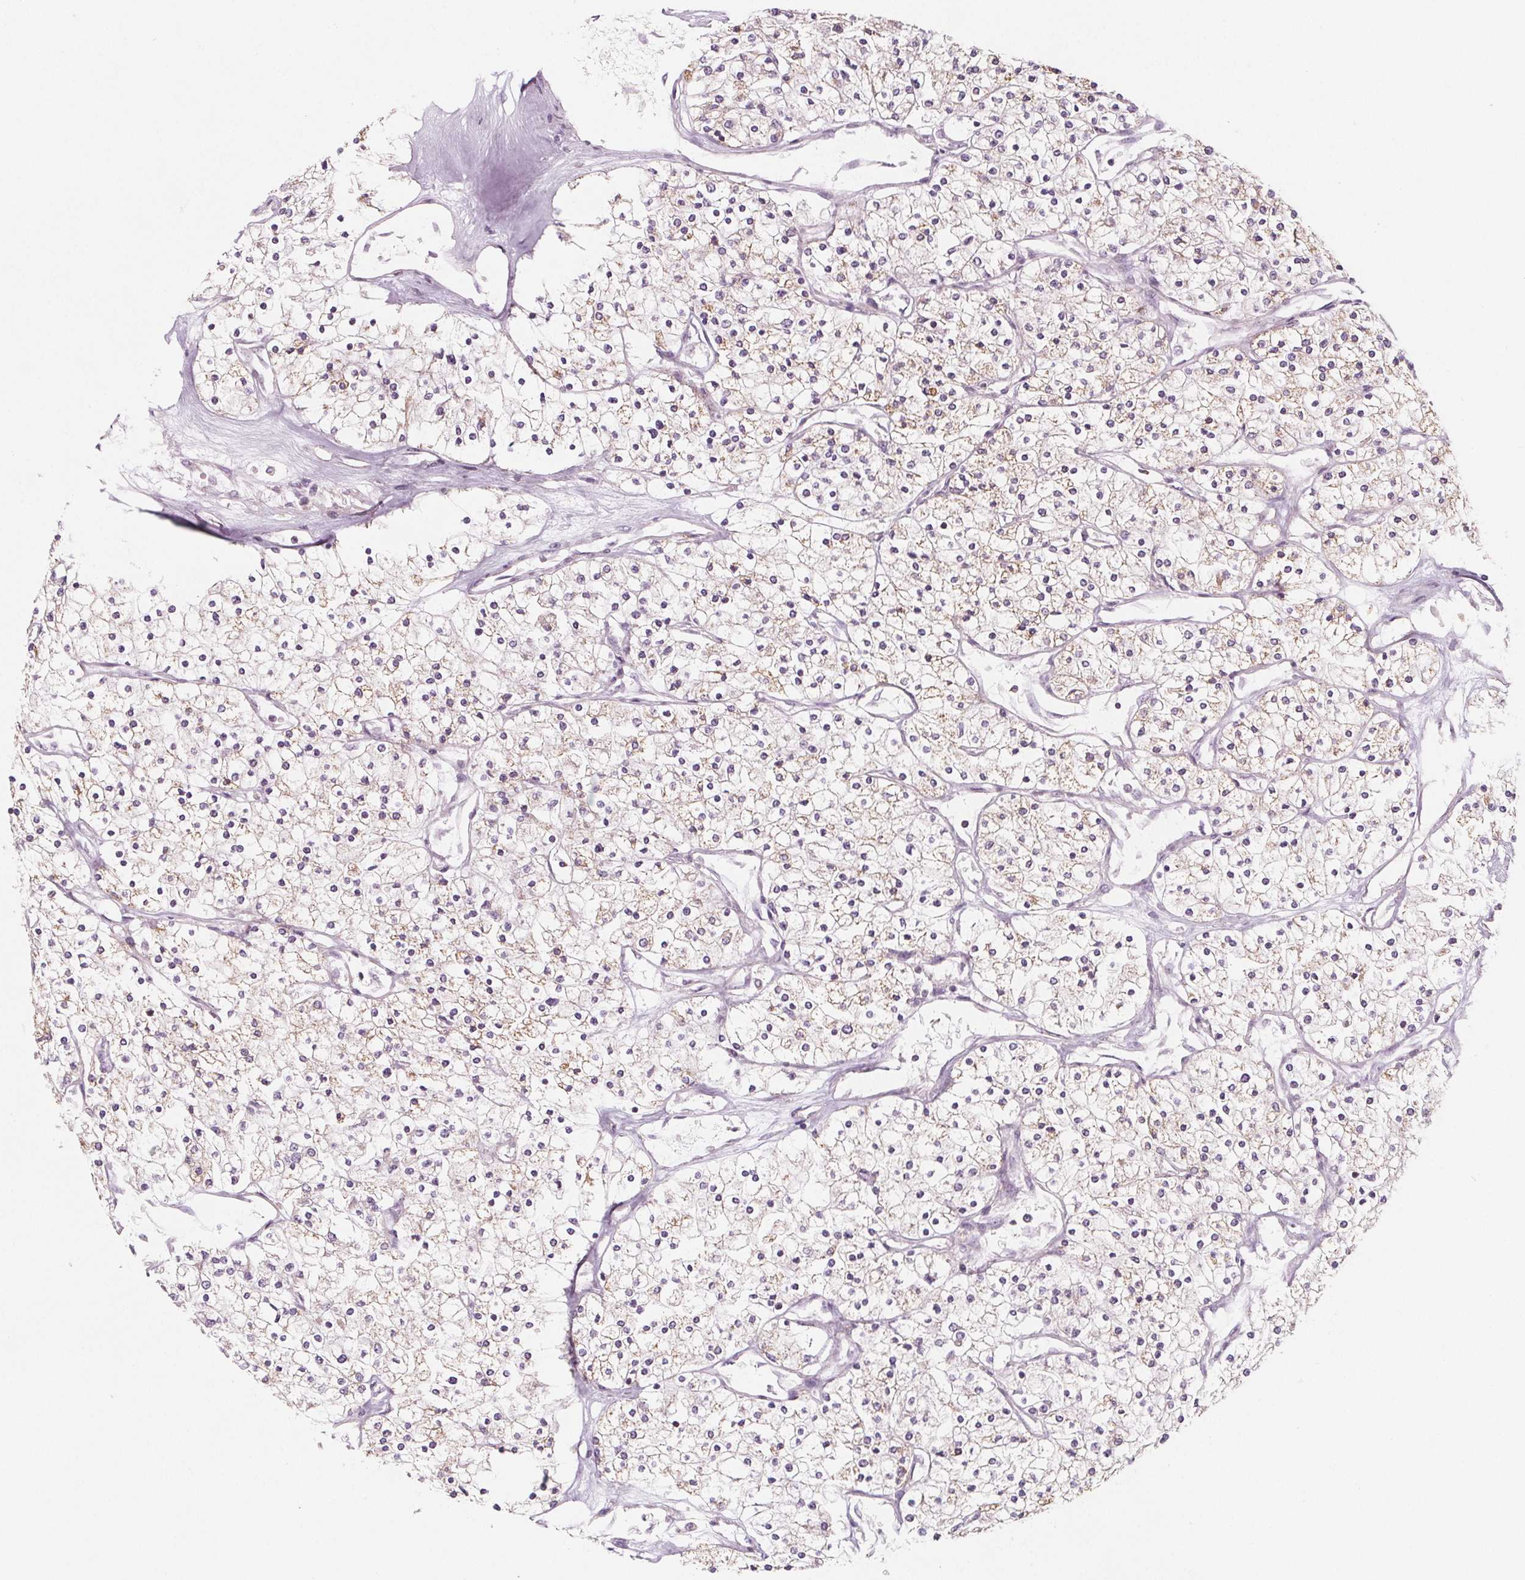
{"staining": {"intensity": "negative", "quantity": "none", "location": "none"}, "tissue": "renal cancer", "cell_type": "Tumor cells", "image_type": "cancer", "snomed": [{"axis": "morphology", "description": "Adenocarcinoma, NOS"}, {"axis": "topography", "description": "Kidney"}], "caption": "Tumor cells are negative for protein expression in human renal cancer (adenocarcinoma).", "gene": "ADAM33", "patient": {"sex": "male", "age": 80}}